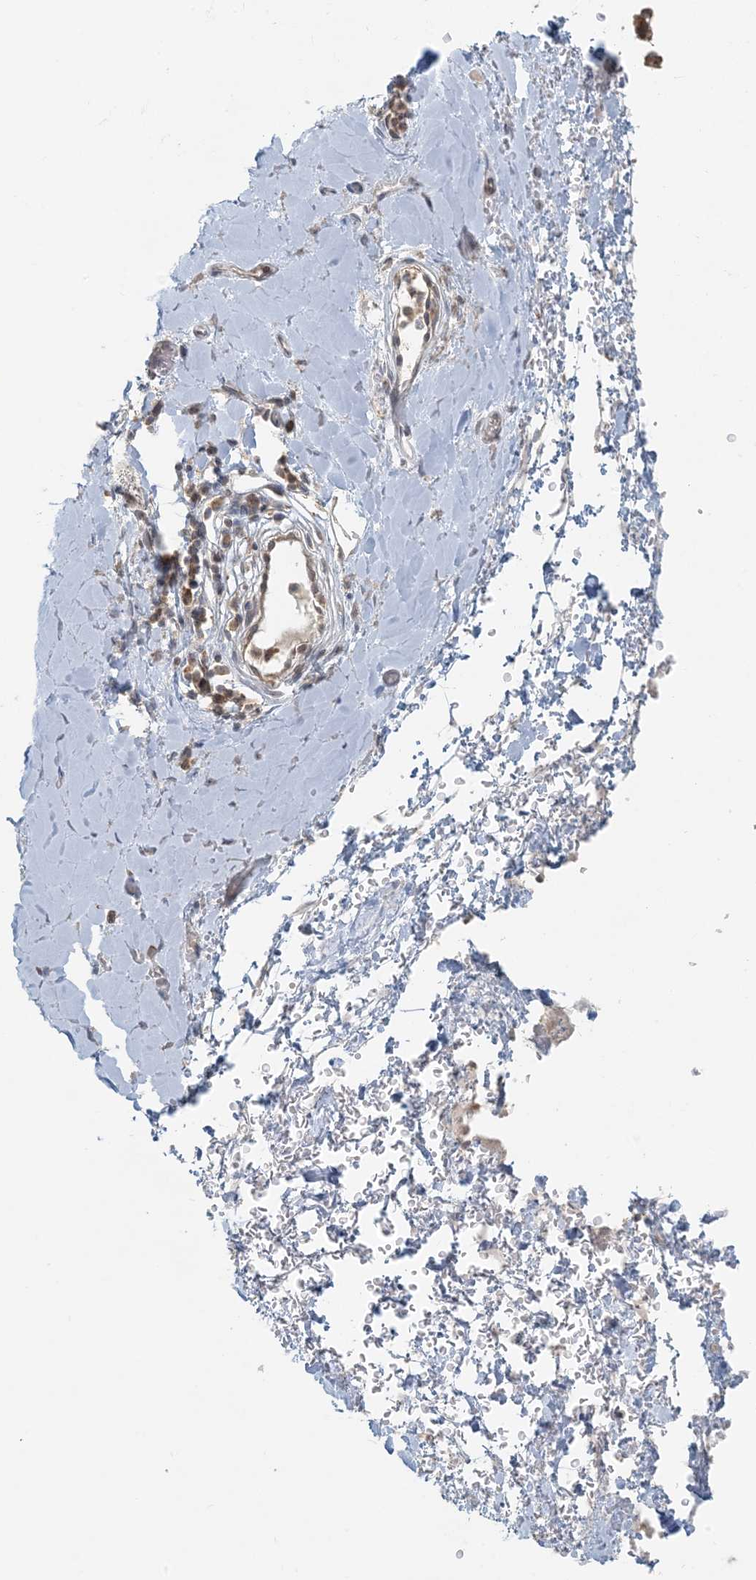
{"staining": {"intensity": "negative", "quantity": "none", "location": "none"}, "tissue": "adipose tissue", "cell_type": "Adipocytes", "image_type": "normal", "snomed": [{"axis": "morphology", "description": "Normal tissue, NOS"}, {"axis": "morphology", "description": "Adenocarcinoma, NOS"}, {"axis": "topography", "description": "Stomach, upper"}, {"axis": "topography", "description": "Peripheral nerve tissue"}], "caption": "This is a image of IHC staining of normal adipose tissue, which shows no expression in adipocytes.", "gene": "HACL1", "patient": {"sex": "male", "age": 62}}